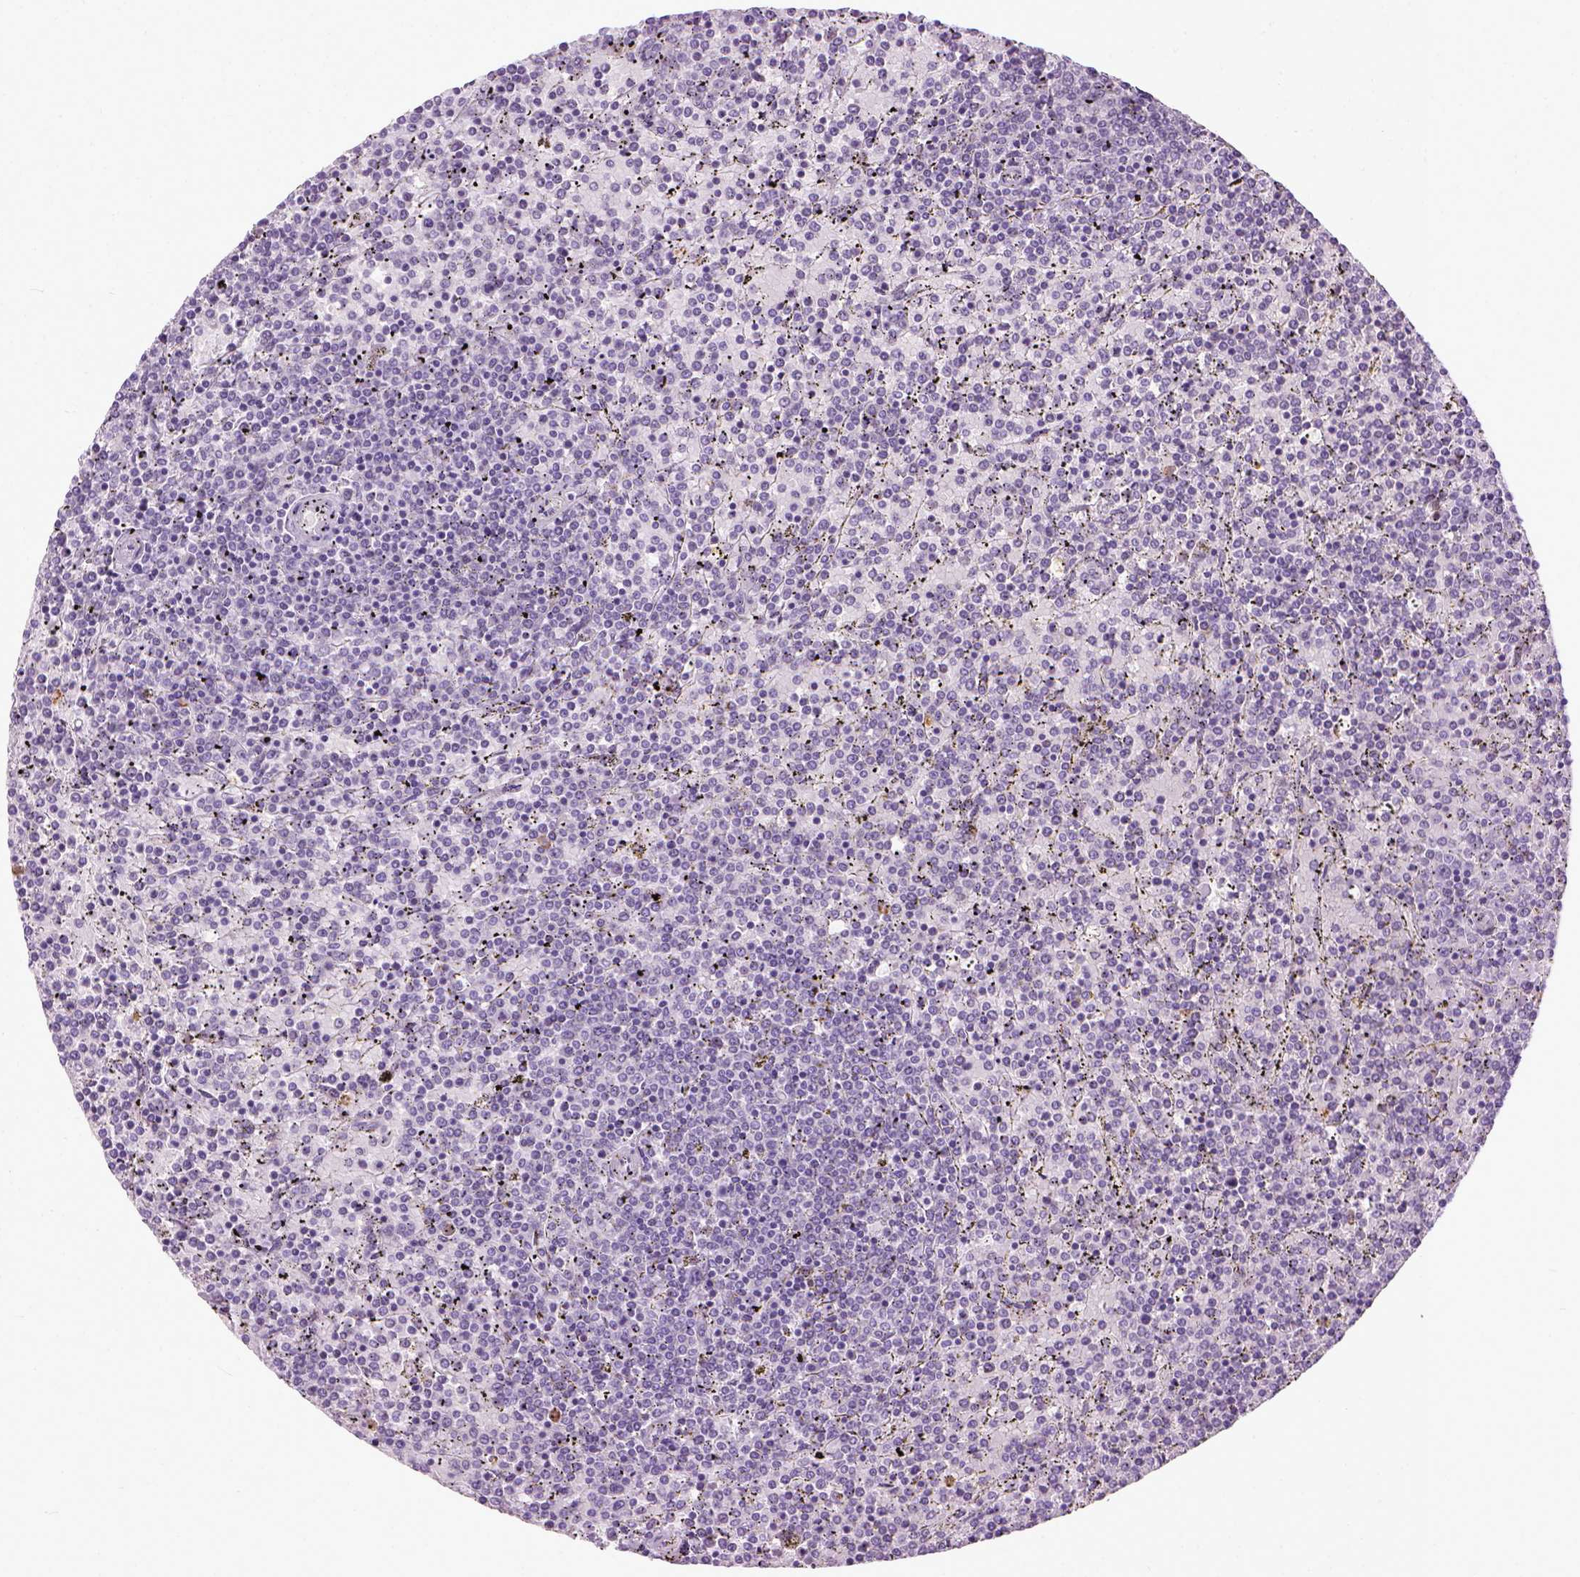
{"staining": {"intensity": "negative", "quantity": "none", "location": "none"}, "tissue": "lymphoma", "cell_type": "Tumor cells", "image_type": "cancer", "snomed": [{"axis": "morphology", "description": "Malignant lymphoma, non-Hodgkin's type, Low grade"}, {"axis": "topography", "description": "Spleen"}], "caption": "Immunohistochemistry (IHC) histopathology image of malignant lymphoma, non-Hodgkin's type (low-grade) stained for a protein (brown), which demonstrates no expression in tumor cells. Brightfield microscopy of IHC stained with DAB (3,3'-diaminobenzidine) (brown) and hematoxylin (blue), captured at high magnification.", "gene": "MAPT", "patient": {"sex": "female", "age": 77}}